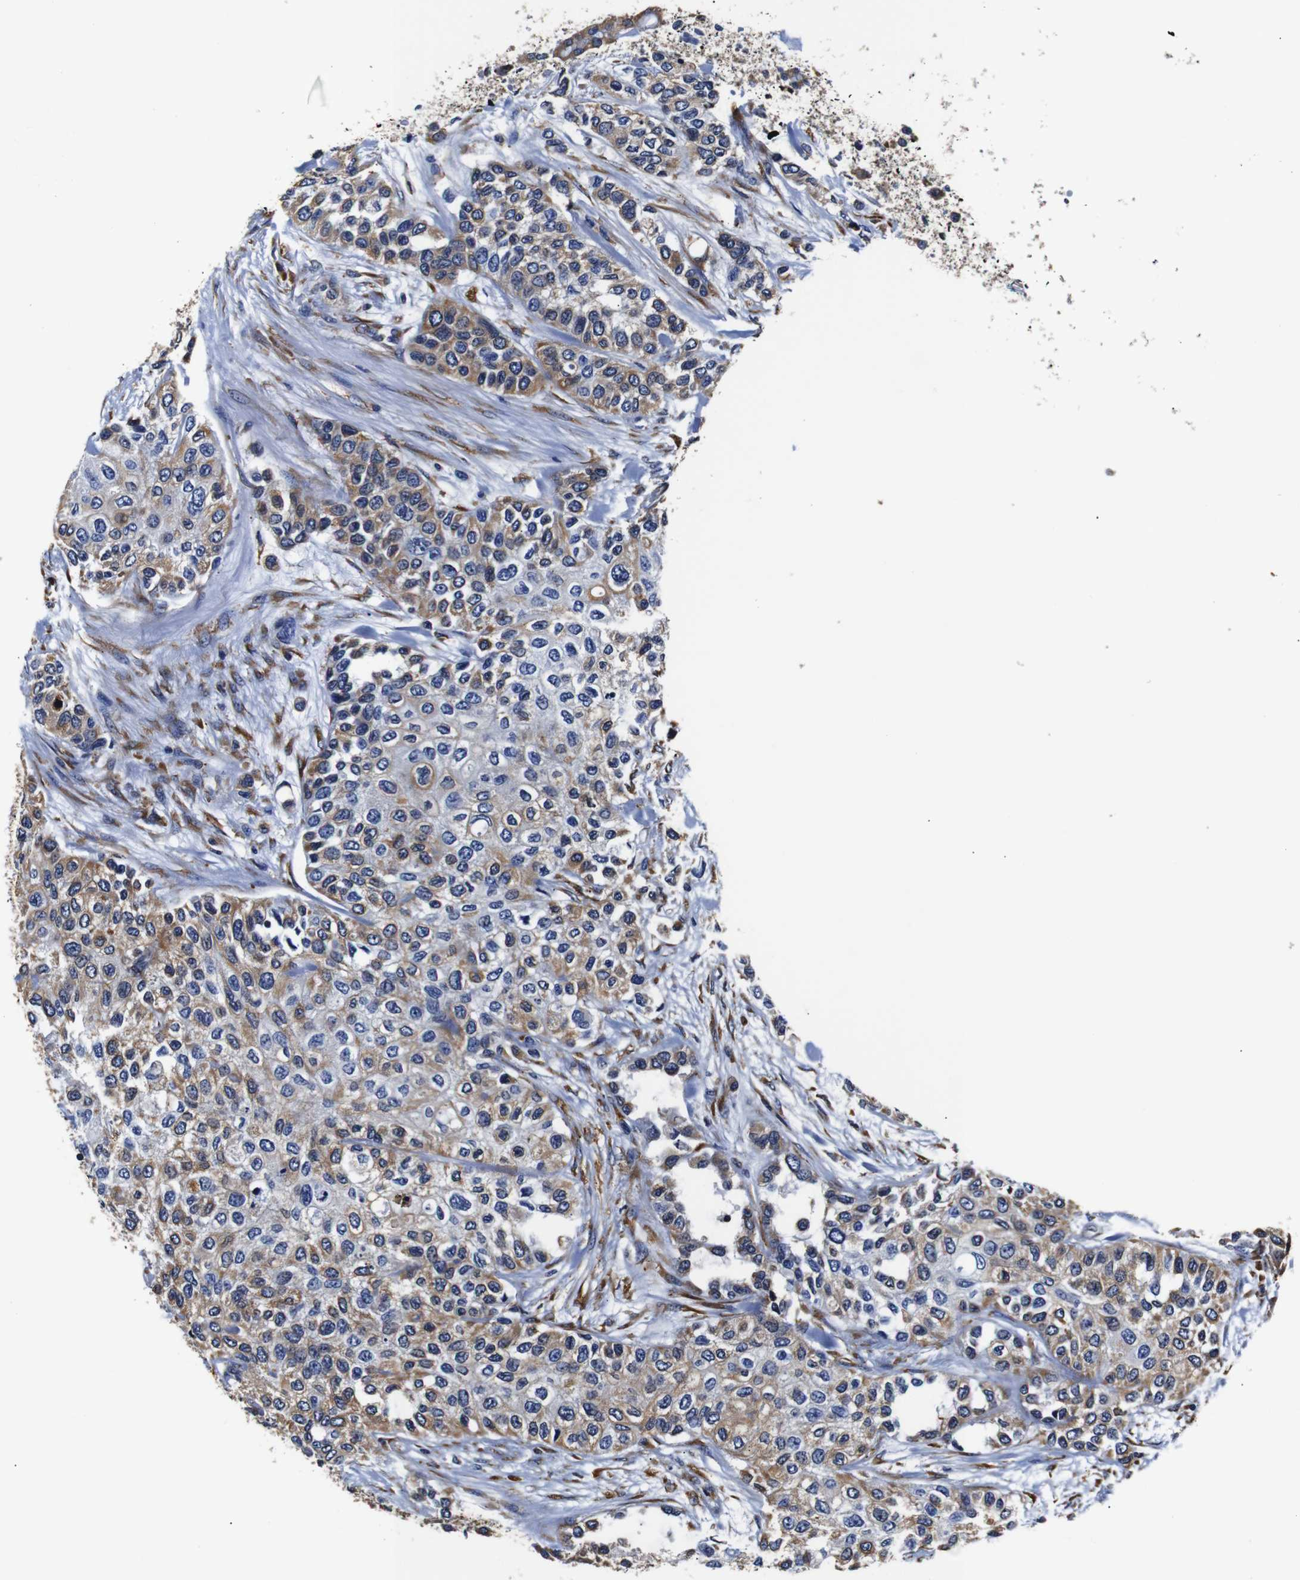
{"staining": {"intensity": "moderate", "quantity": "25%-75%", "location": "cytoplasmic/membranous"}, "tissue": "urothelial cancer", "cell_type": "Tumor cells", "image_type": "cancer", "snomed": [{"axis": "morphology", "description": "Urothelial carcinoma, High grade"}, {"axis": "topography", "description": "Urinary bladder"}], "caption": "Brown immunohistochemical staining in urothelial cancer demonstrates moderate cytoplasmic/membranous expression in approximately 25%-75% of tumor cells. The staining is performed using DAB brown chromogen to label protein expression. The nuclei are counter-stained blue using hematoxylin.", "gene": "PPIB", "patient": {"sex": "female", "age": 56}}